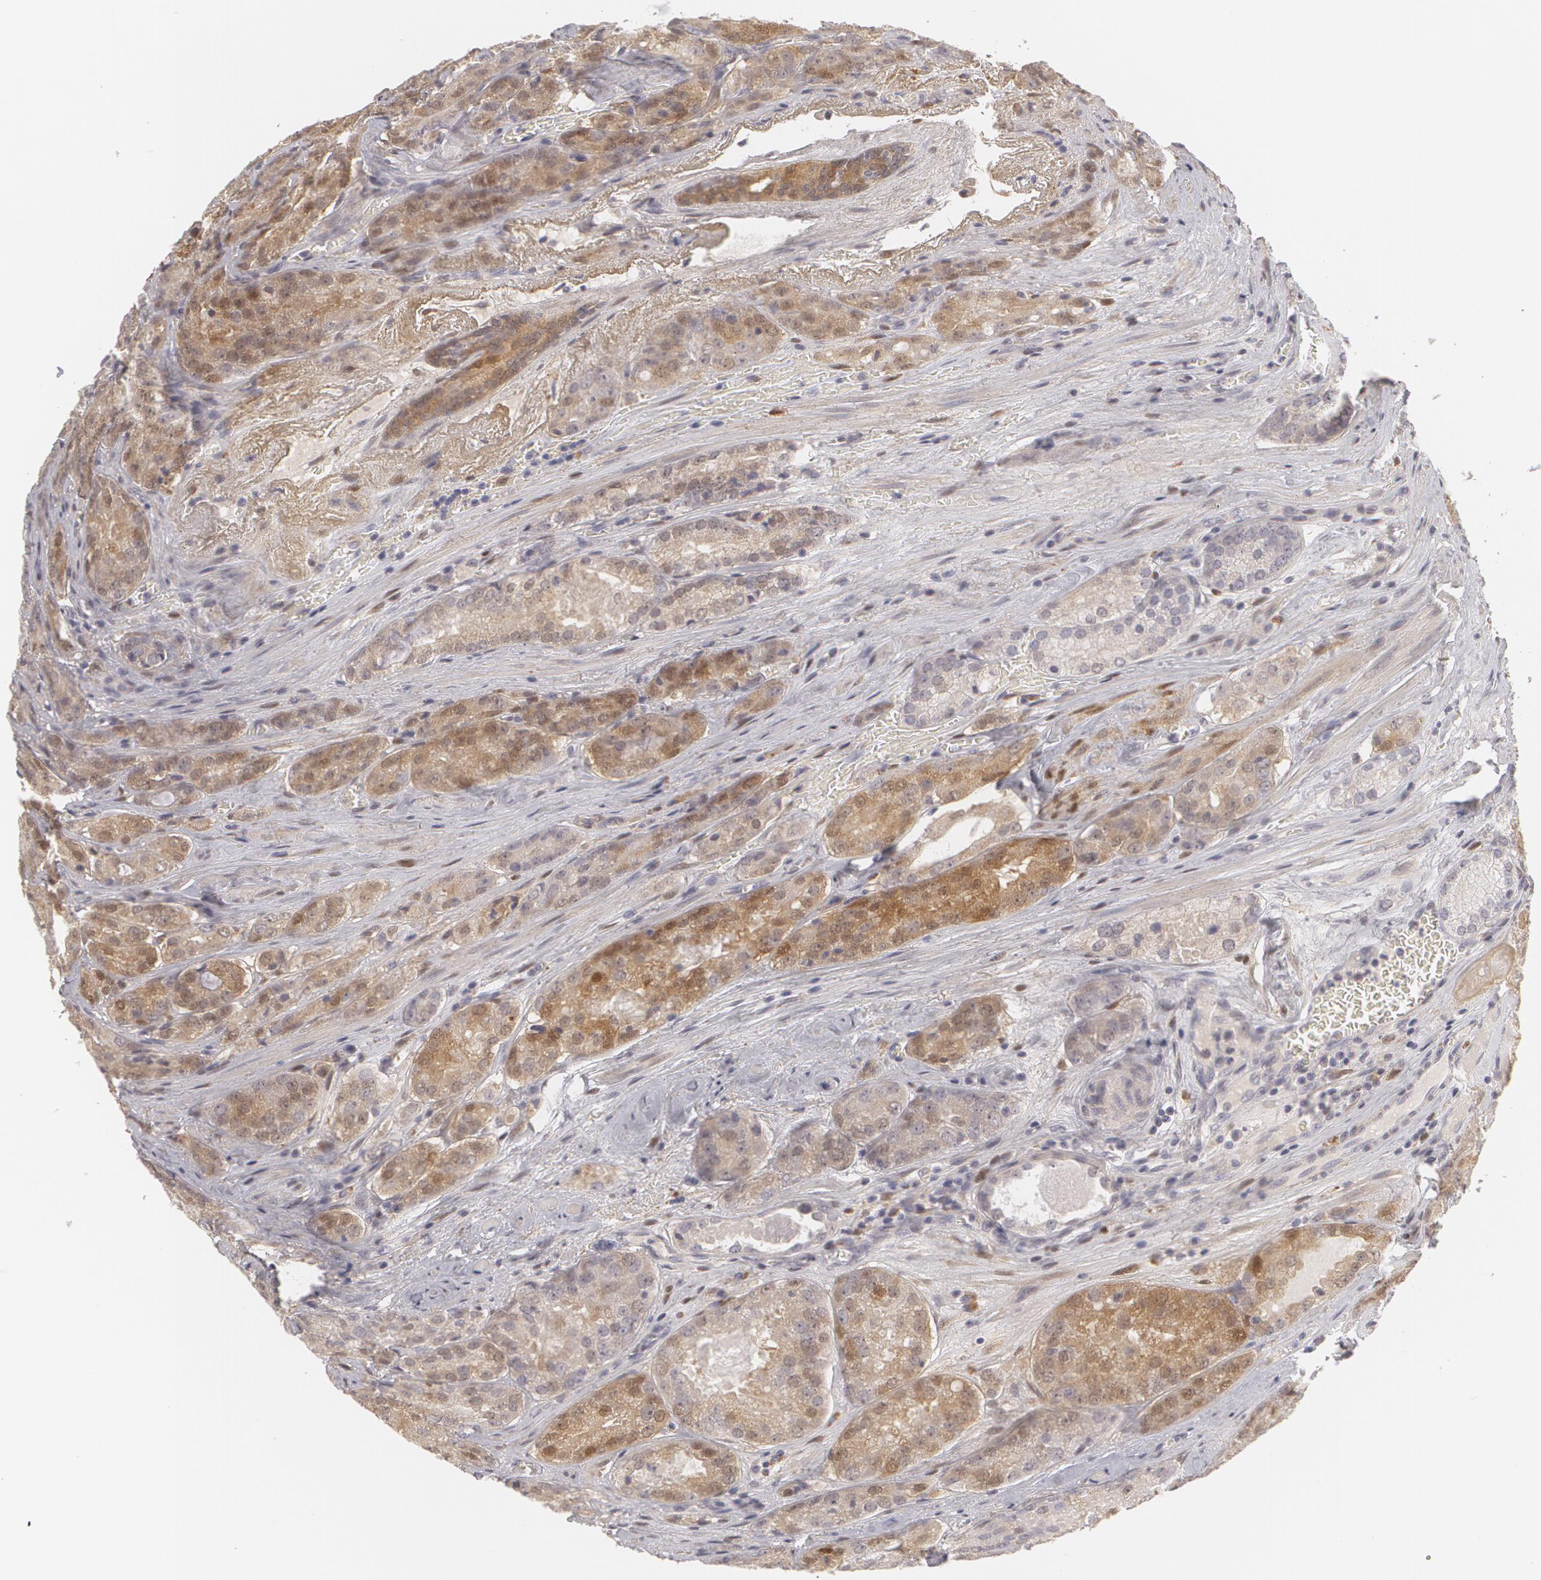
{"staining": {"intensity": "moderate", "quantity": ">75%", "location": "cytoplasmic/membranous,nuclear"}, "tissue": "prostate cancer", "cell_type": "Tumor cells", "image_type": "cancer", "snomed": [{"axis": "morphology", "description": "Adenocarcinoma, Medium grade"}, {"axis": "topography", "description": "Prostate"}], "caption": "Immunohistochemical staining of prostate cancer (medium-grade adenocarcinoma) shows medium levels of moderate cytoplasmic/membranous and nuclear positivity in about >75% of tumor cells.", "gene": "EFS", "patient": {"sex": "male", "age": 60}}